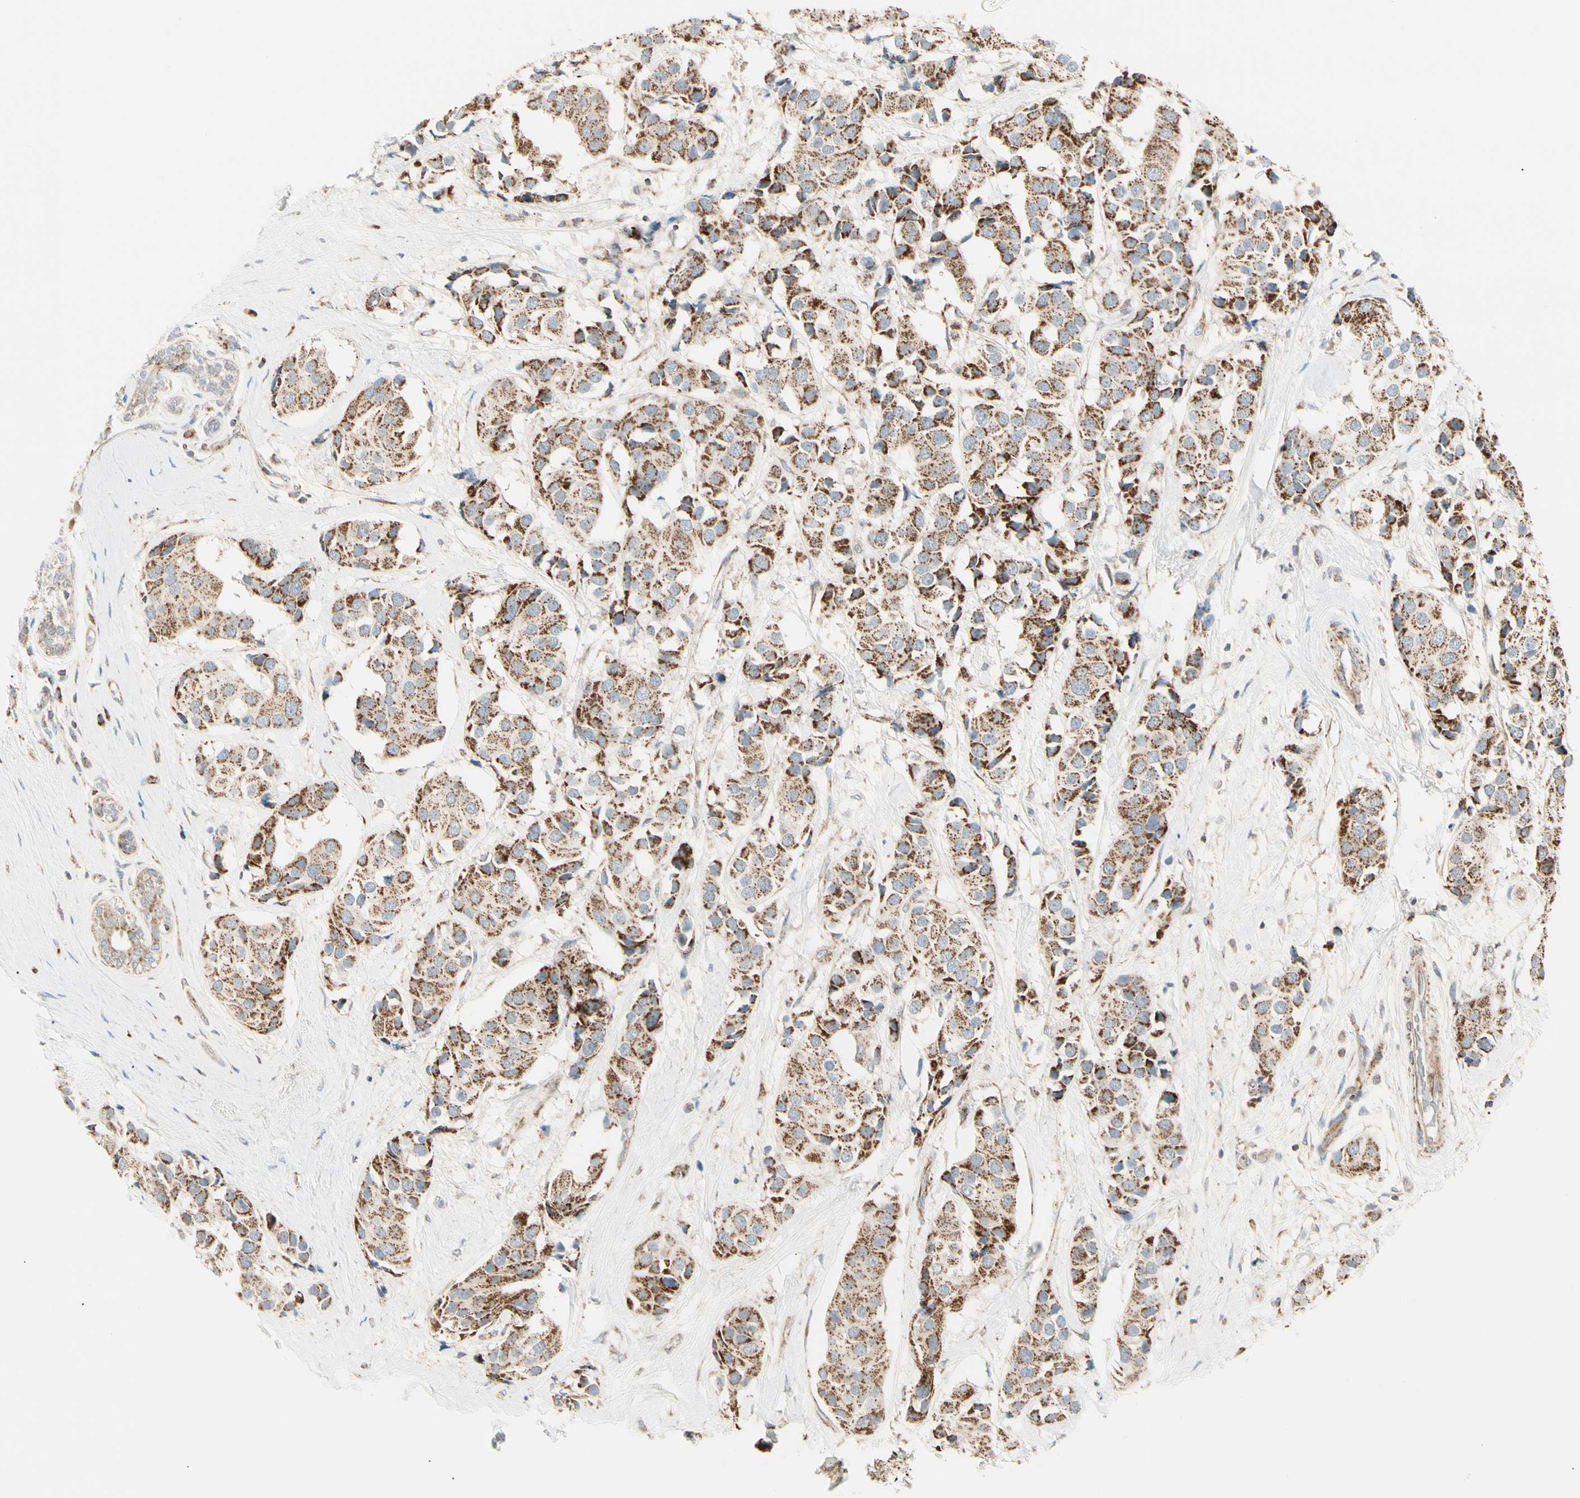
{"staining": {"intensity": "strong", "quantity": ">75%", "location": "cytoplasmic/membranous"}, "tissue": "breast cancer", "cell_type": "Tumor cells", "image_type": "cancer", "snomed": [{"axis": "morphology", "description": "Normal tissue, NOS"}, {"axis": "morphology", "description": "Duct carcinoma"}, {"axis": "topography", "description": "Breast"}], "caption": "Protein expression analysis of human infiltrating ductal carcinoma (breast) reveals strong cytoplasmic/membranous positivity in approximately >75% of tumor cells. (DAB = brown stain, brightfield microscopy at high magnification).", "gene": "TBC1D10A", "patient": {"sex": "female", "age": 39}}